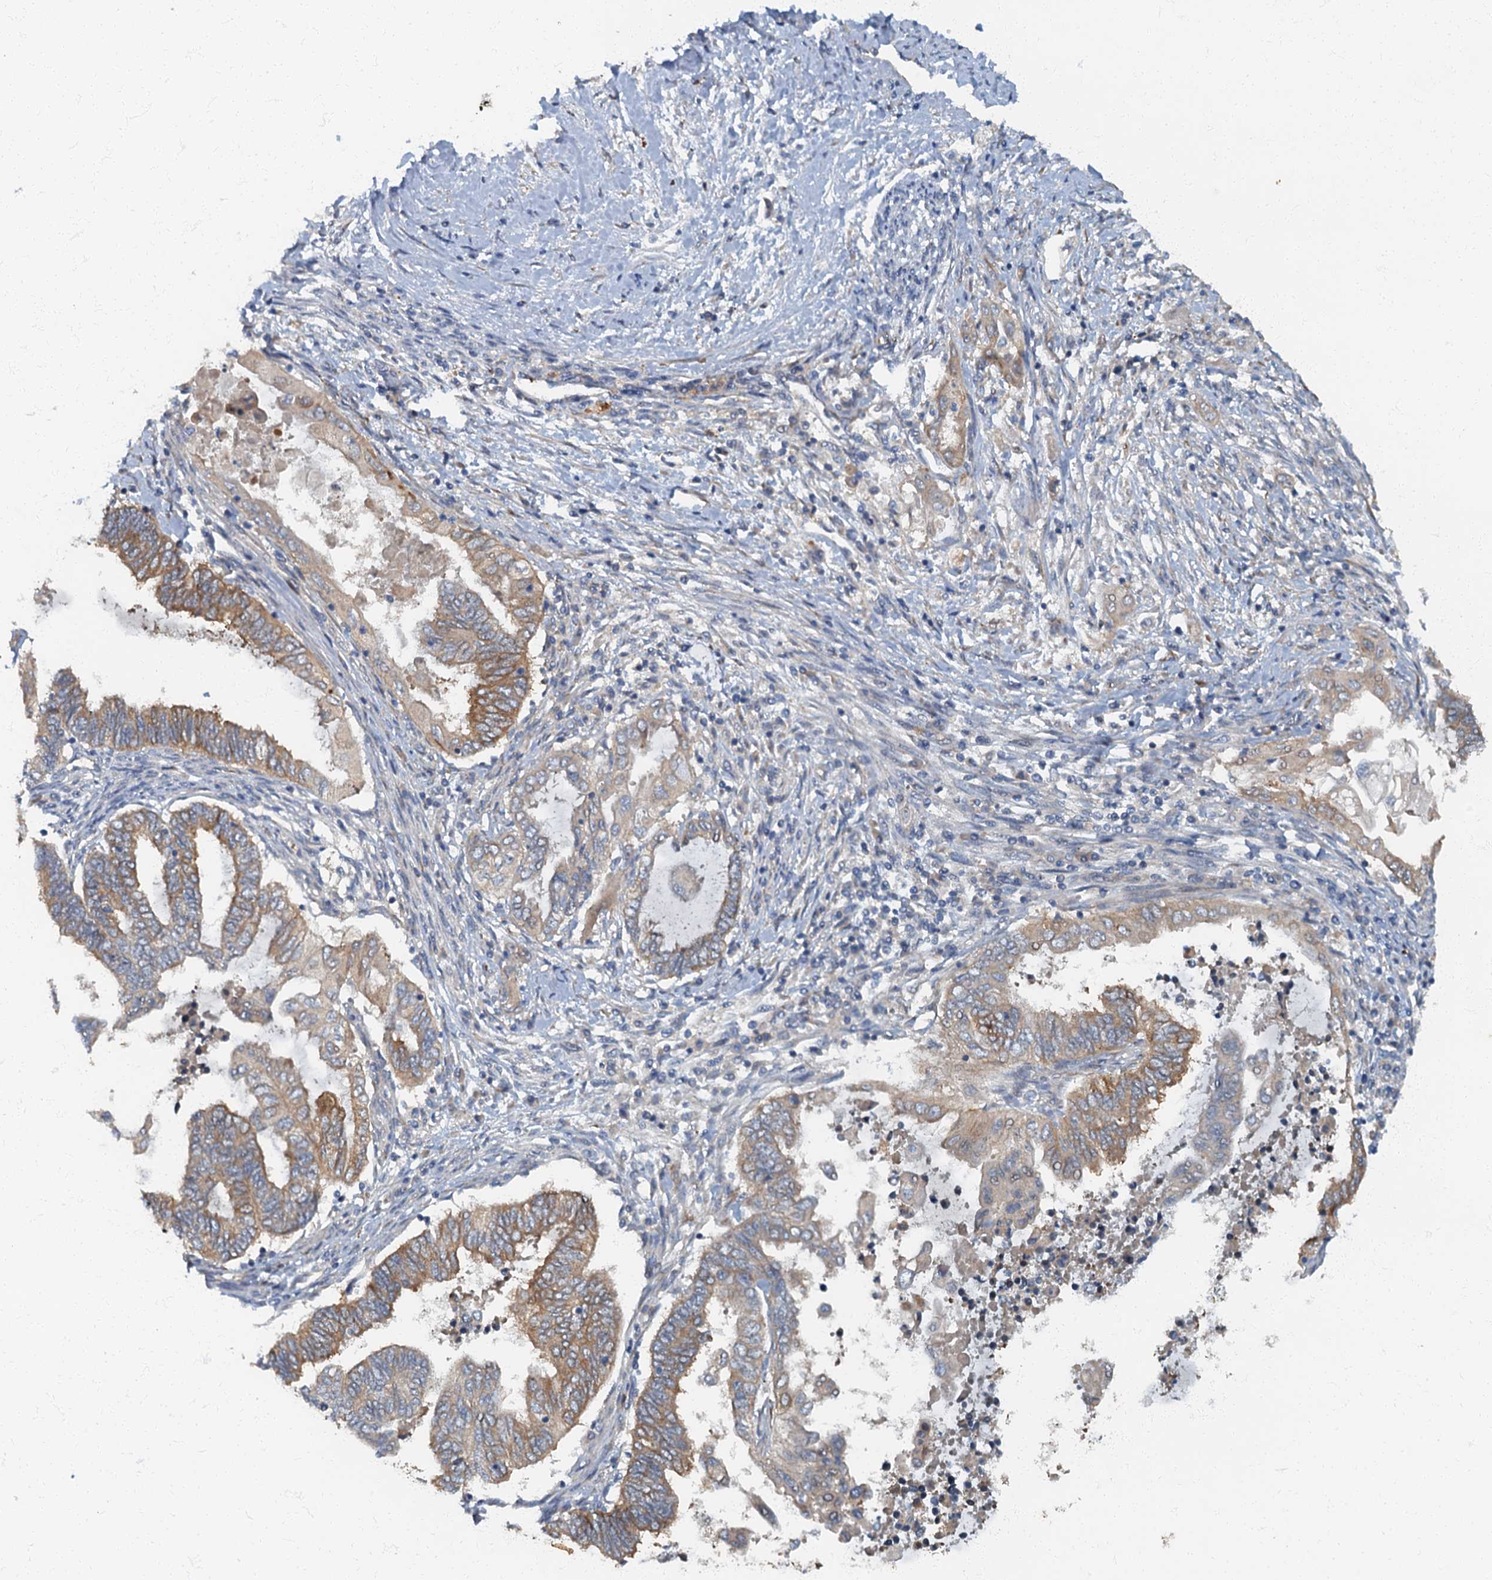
{"staining": {"intensity": "moderate", "quantity": "25%-75%", "location": "cytoplasmic/membranous"}, "tissue": "endometrial cancer", "cell_type": "Tumor cells", "image_type": "cancer", "snomed": [{"axis": "morphology", "description": "Adenocarcinoma, NOS"}, {"axis": "topography", "description": "Uterus"}, {"axis": "topography", "description": "Endometrium"}], "caption": "Immunohistochemistry (IHC) image of neoplastic tissue: human adenocarcinoma (endometrial) stained using immunohistochemistry (IHC) shows medium levels of moderate protein expression localized specifically in the cytoplasmic/membranous of tumor cells, appearing as a cytoplasmic/membranous brown color.", "gene": "ARL11", "patient": {"sex": "female", "age": 70}}